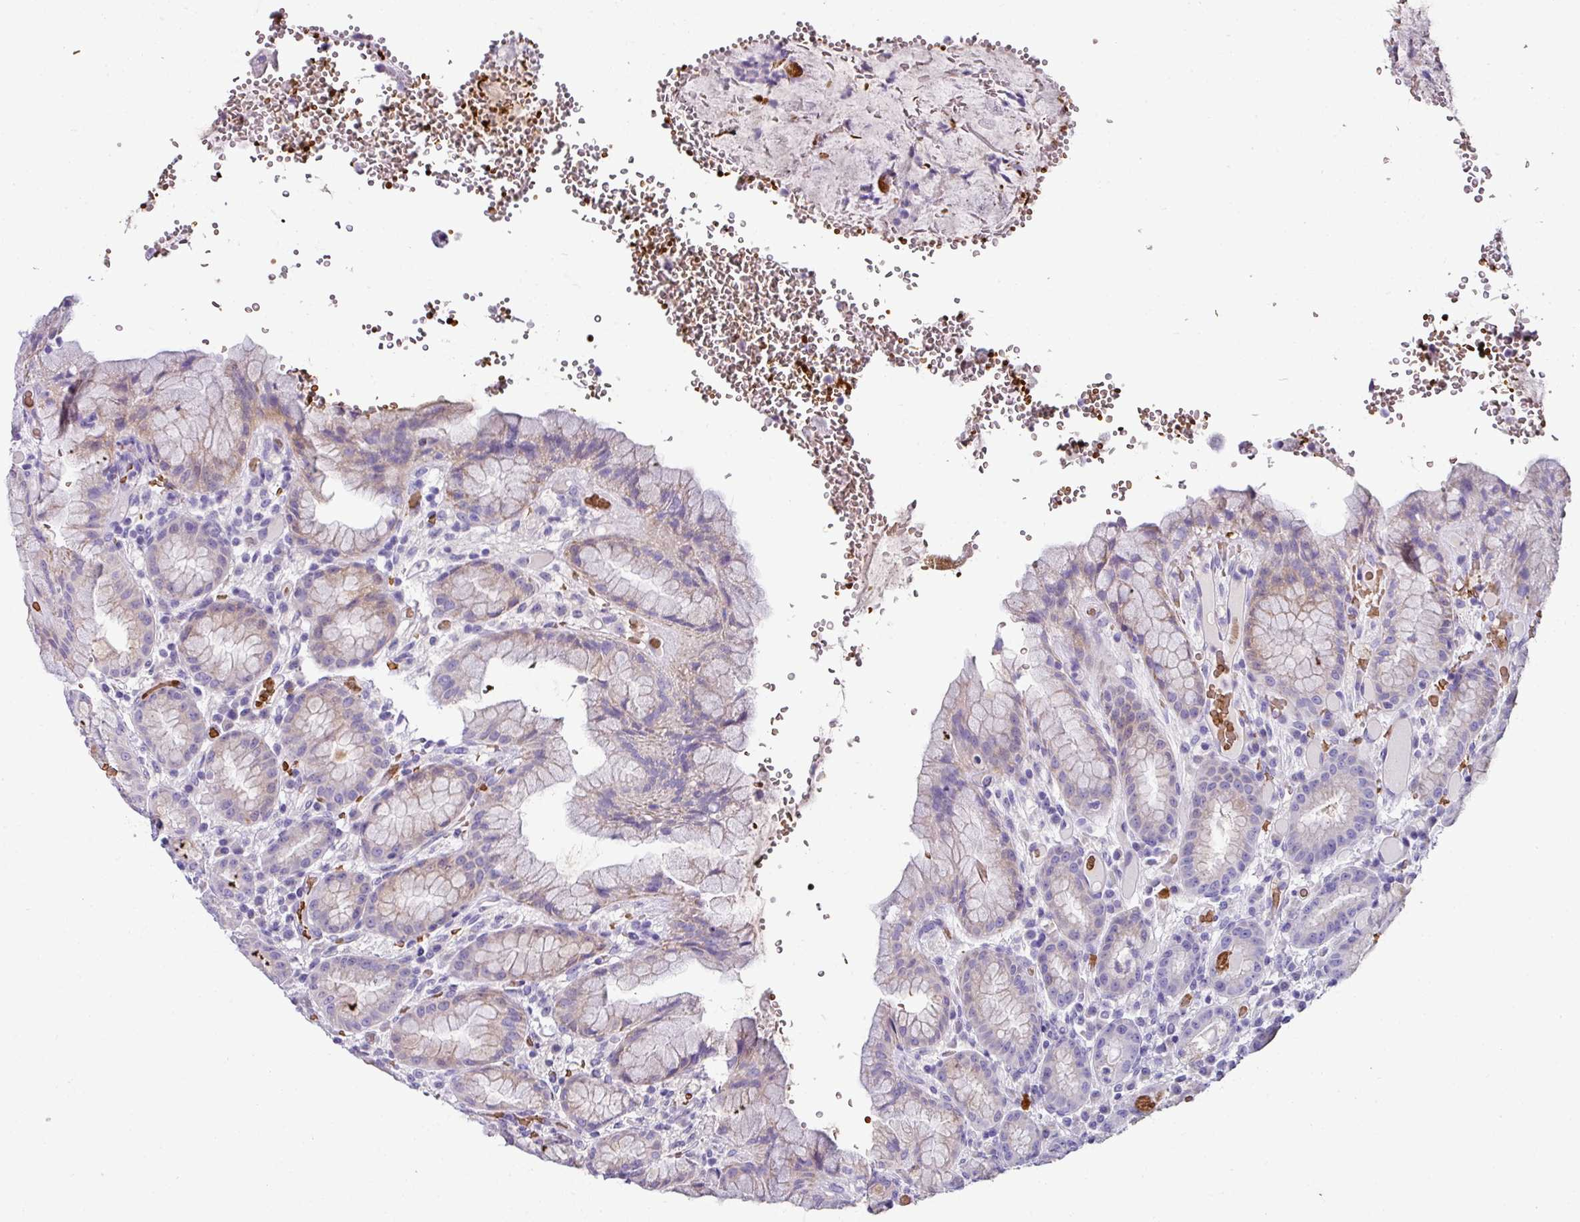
{"staining": {"intensity": "moderate", "quantity": "25%-75%", "location": "cytoplasmic/membranous"}, "tissue": "stomach", "cell_type": "Glandular cells", "image_type": "normal", "snomed": [{"axis": "morphology", "description": "Normal tissue, NOS"}, {"axis": "topography", "description": "Stomach, upper"}], "caption": "A photomicrograph of human stomach stained for a protein demonstrates moderate cytoplasmic/membranous brown staining in glandular cells. The staining was performed using DAB to visualize the protein expression in brown, while the nuclei were stained in blue with hematoxylin (Magnification: 20x).", "gene": "NAPSA", "patient": {"sex": "male", "age": 52}}